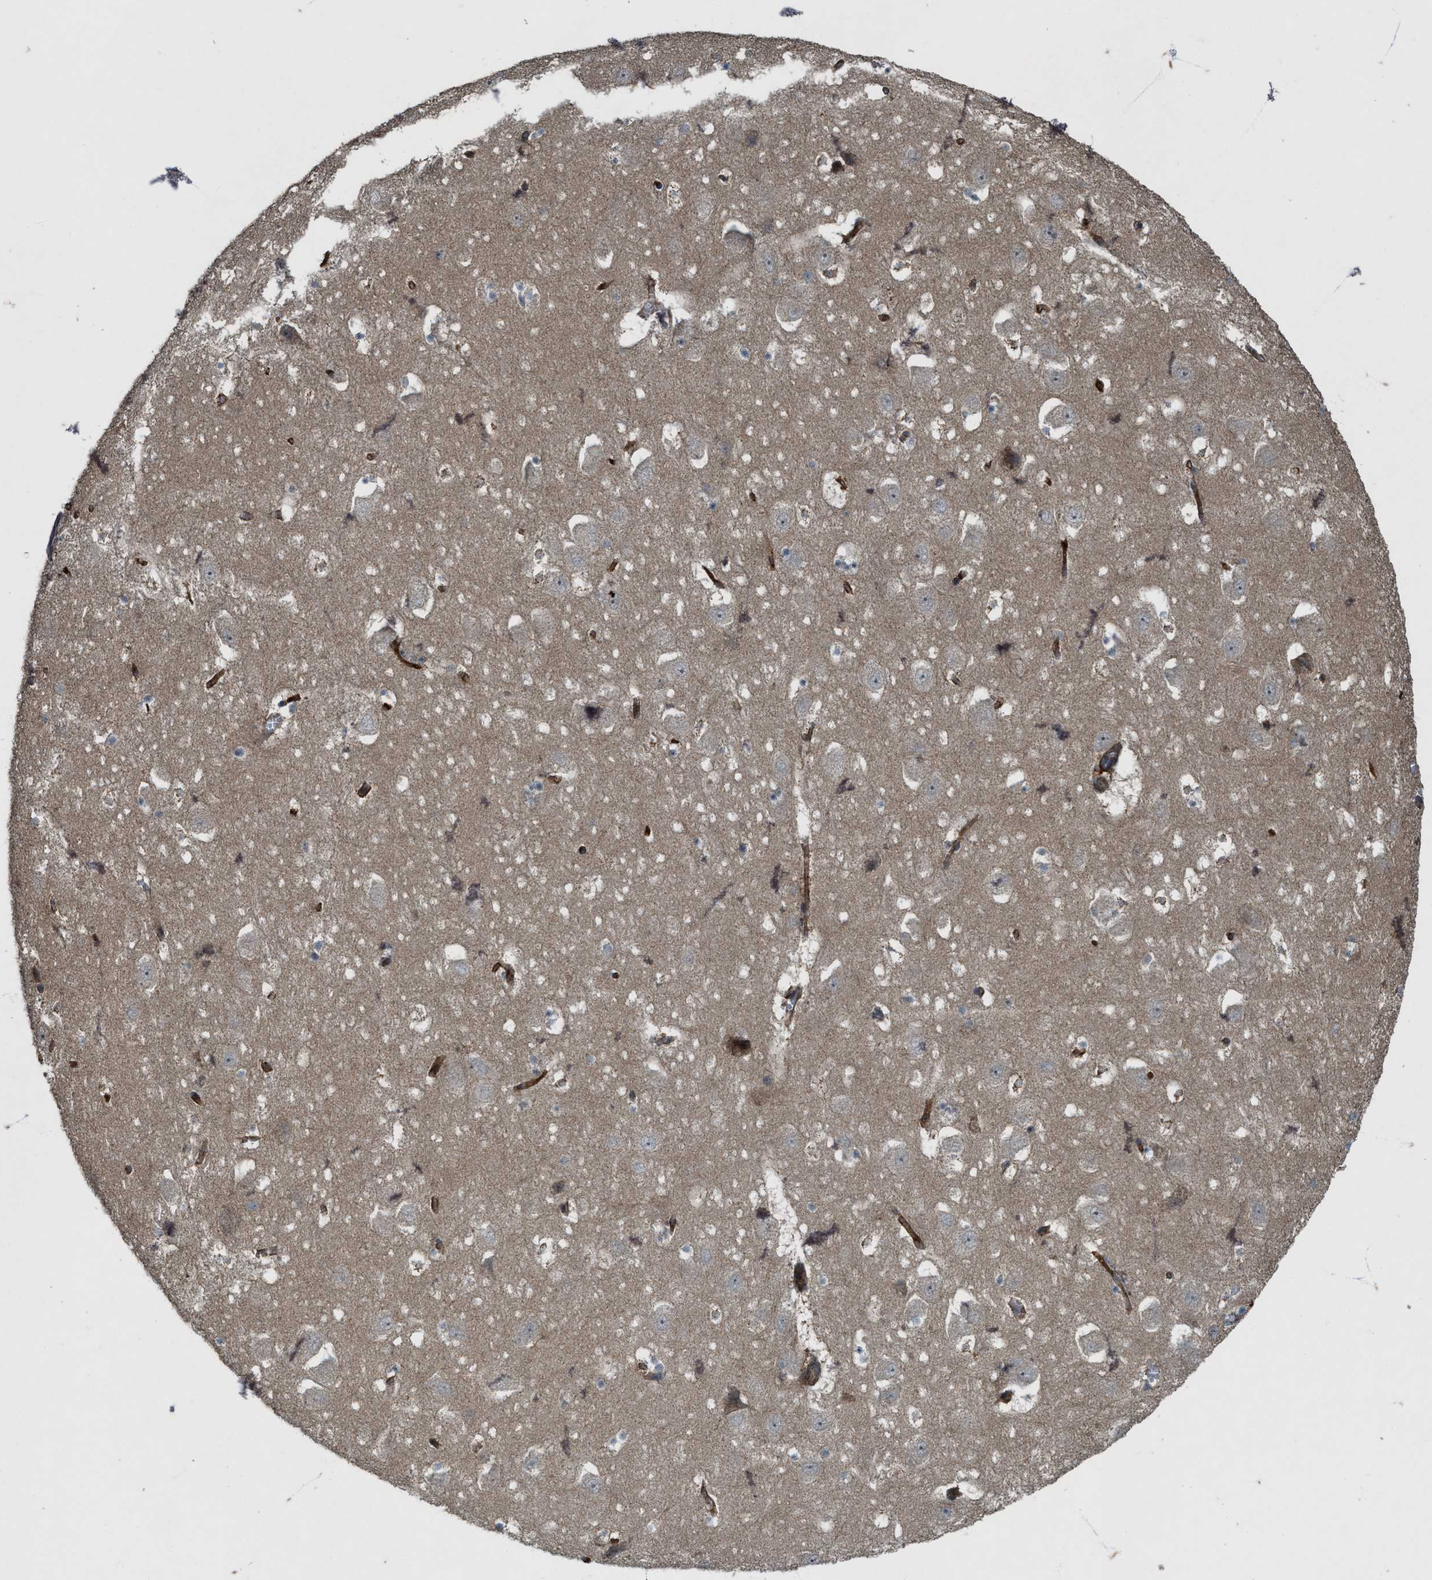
{"staining": {"intensity": "weak", "quantity": "<25%", "location": "cytoplasmic/membranous"}, "tissue": "hippocampus", "cell_type": "Glial cells", "image_type": "normal", "snomed": [{"axis": "morphology", "description": "Normal tissue, NOS"}, {"axis": "topography", "description": "Hippocampus"}], "caption": "Immunohistochemistry (IHC) histopathology image of unremarkable hippocampus: human hippocampus stained with DAB (3,3'-diaminobenzidine) demonstrates no significant protein positivity in glial cells.", "gene": "LRRC72", "patient": {"sex": "male", "age": 45}}